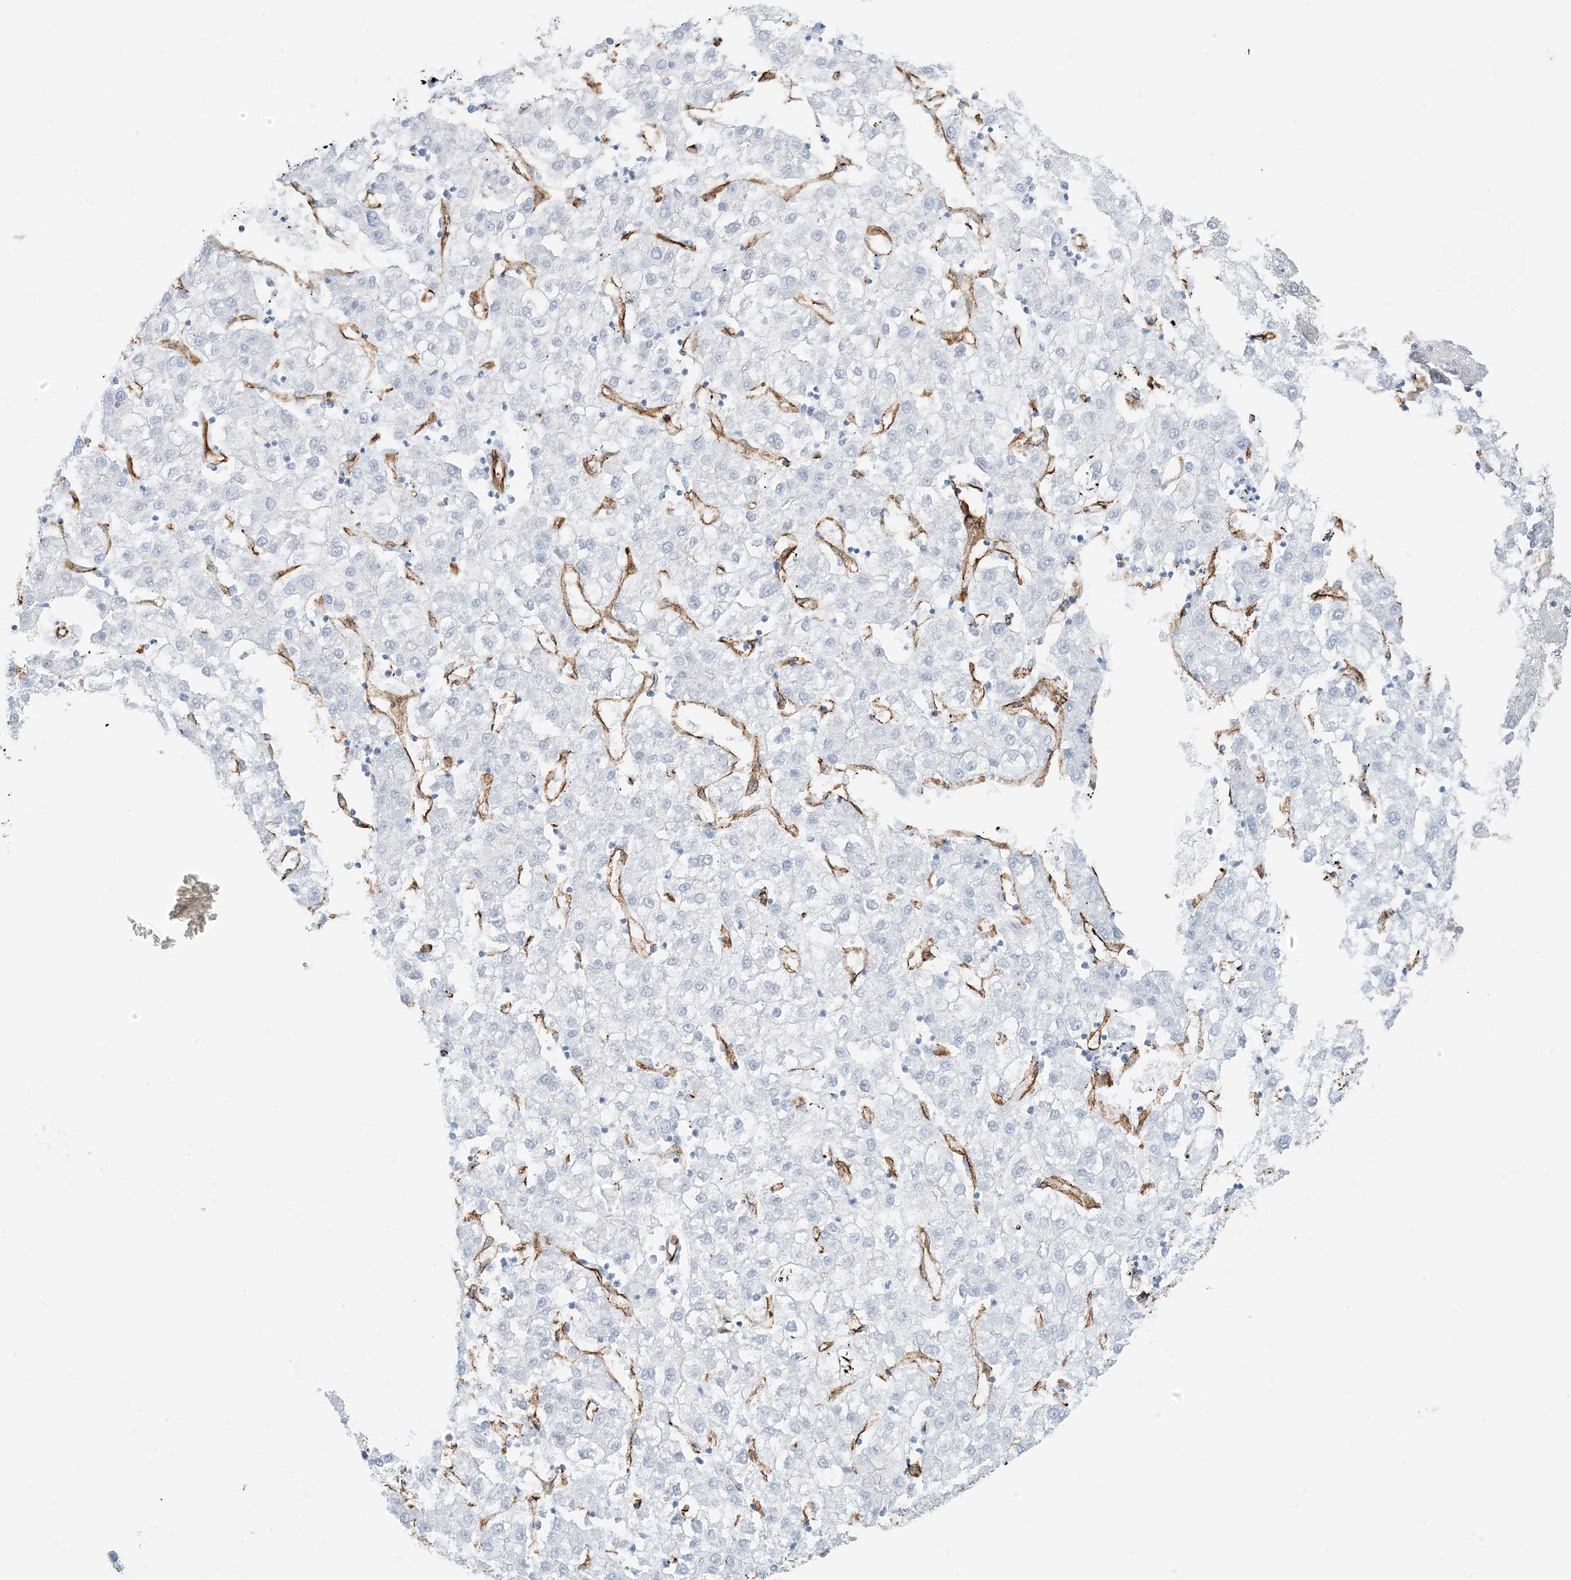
{"staining": {"intensity": "negative", "quantity": "none", "location": "none"}, "tissue": "liver cancer", "cell_type": "Tumor cells", "image_type": "cancer", "snomed": [{"axis": "morphology", "description": "Carcinoma, Hepatocellular, NOS"}, {"axis": "topography", "description": "Liver"}], "caption": "High magnification brightfield microscopy of liver hepatocellular carcinoma stained with DAB (3,3'-diaminobenzidine) (brown) and counterstained with hematoxylin (blue): tumor cells show no significant staining. (DAB (3,3'-diaminobenzidine) immunohistochemistry with hematoxylin counter stain).", "gene": "EPS8L3", "patient": {"sex": "male", "age": 72}}